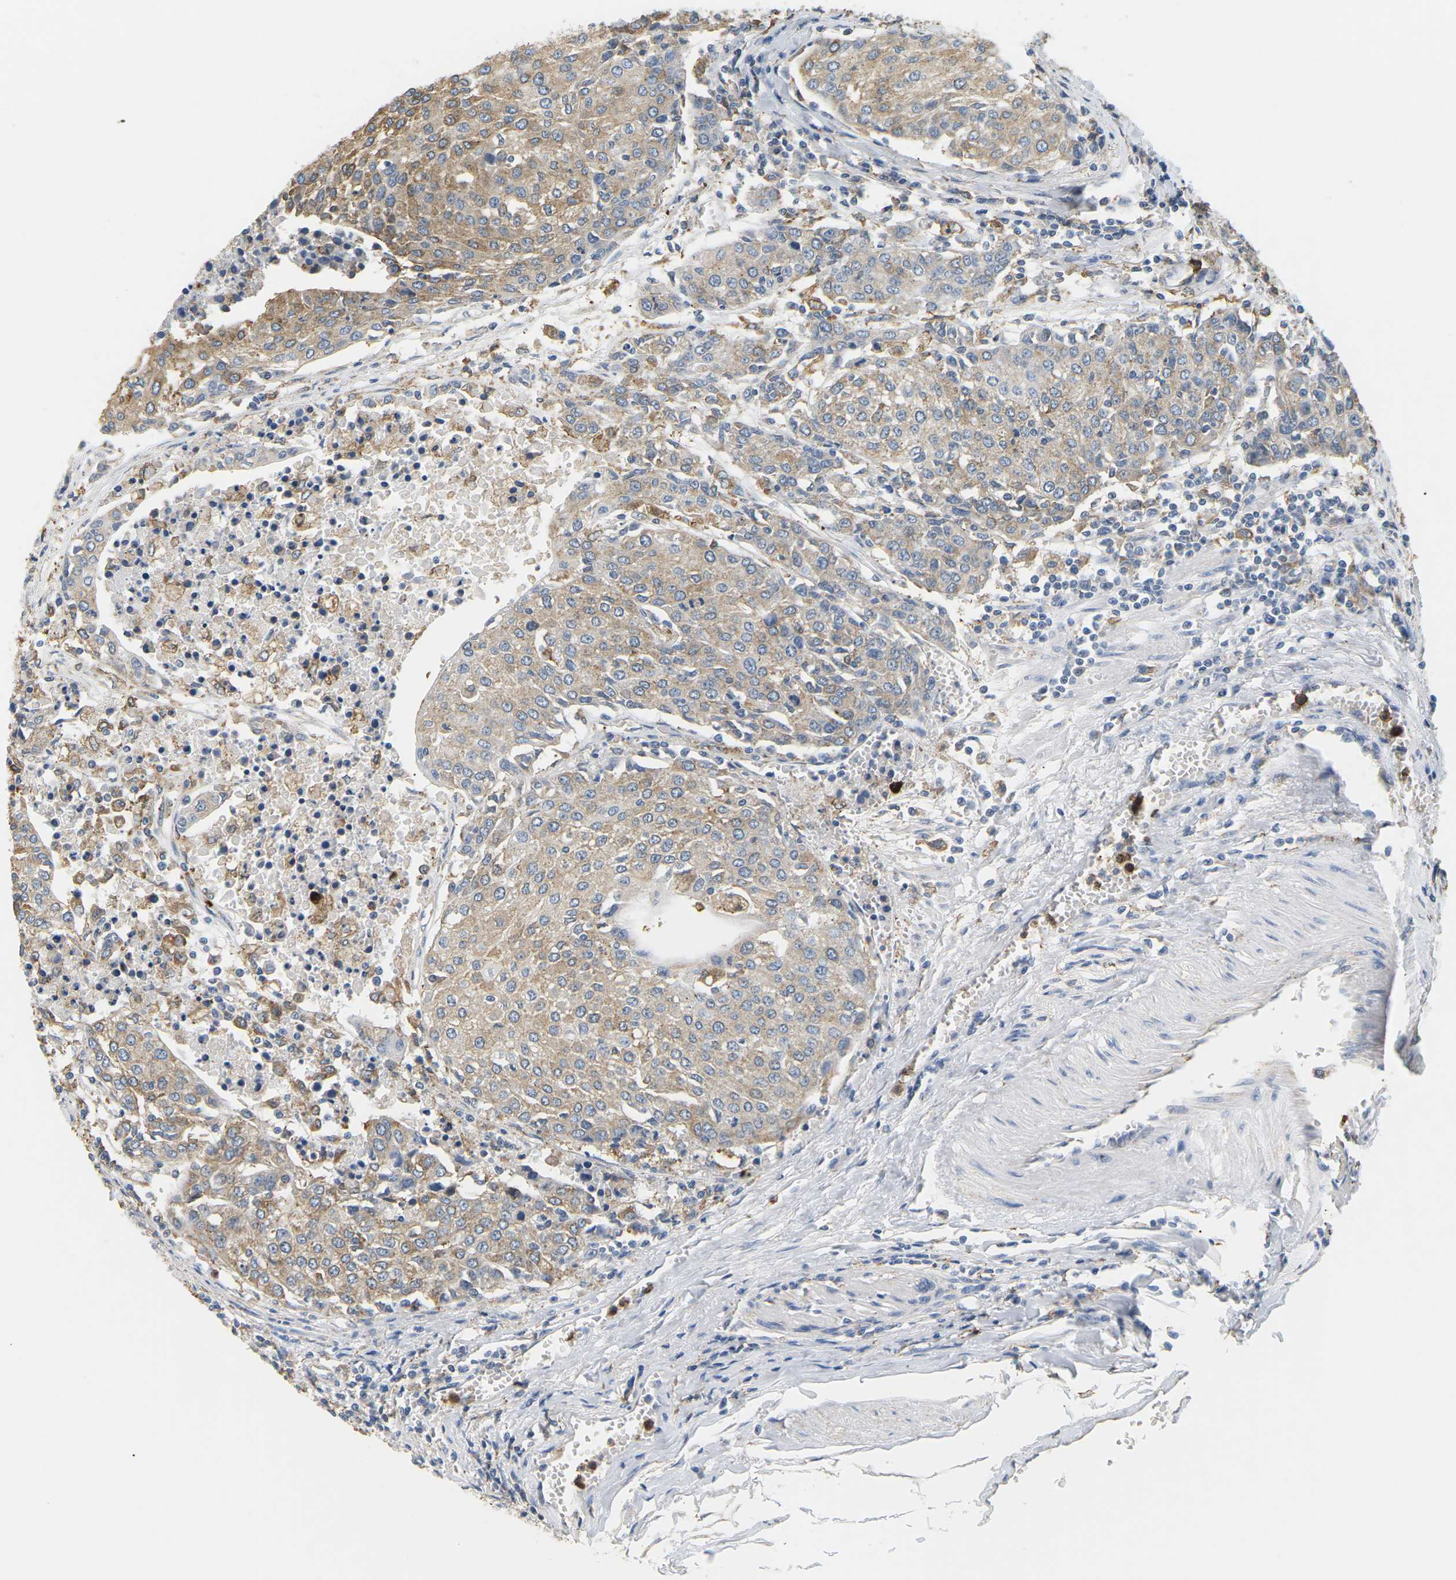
{"staining": {"intensity": "weak", "quantity": ">75%", "location": "cytoplasmic/membranous"}, "tissue": "urothelial cancer", "cell_type": "Tumor cells", "image_type": "cancer", "snomed": [{"axis": "morphology", "description": "Urothelial carcinoma, High grade"}, {"axis": "topography", "description": "Urinary bladder"}], "caption": "Brown immunohistochemical staining in human high-grade urothelial carcinoma shows weak cytoplasmic/membranous expression in about >75% of tumor cells. Immunohistochemistry (ihc) stains the protein in brown and the nuclei are stained blue.", "gene": "ADM", "patient": {"sex": "female", "age": 85}}